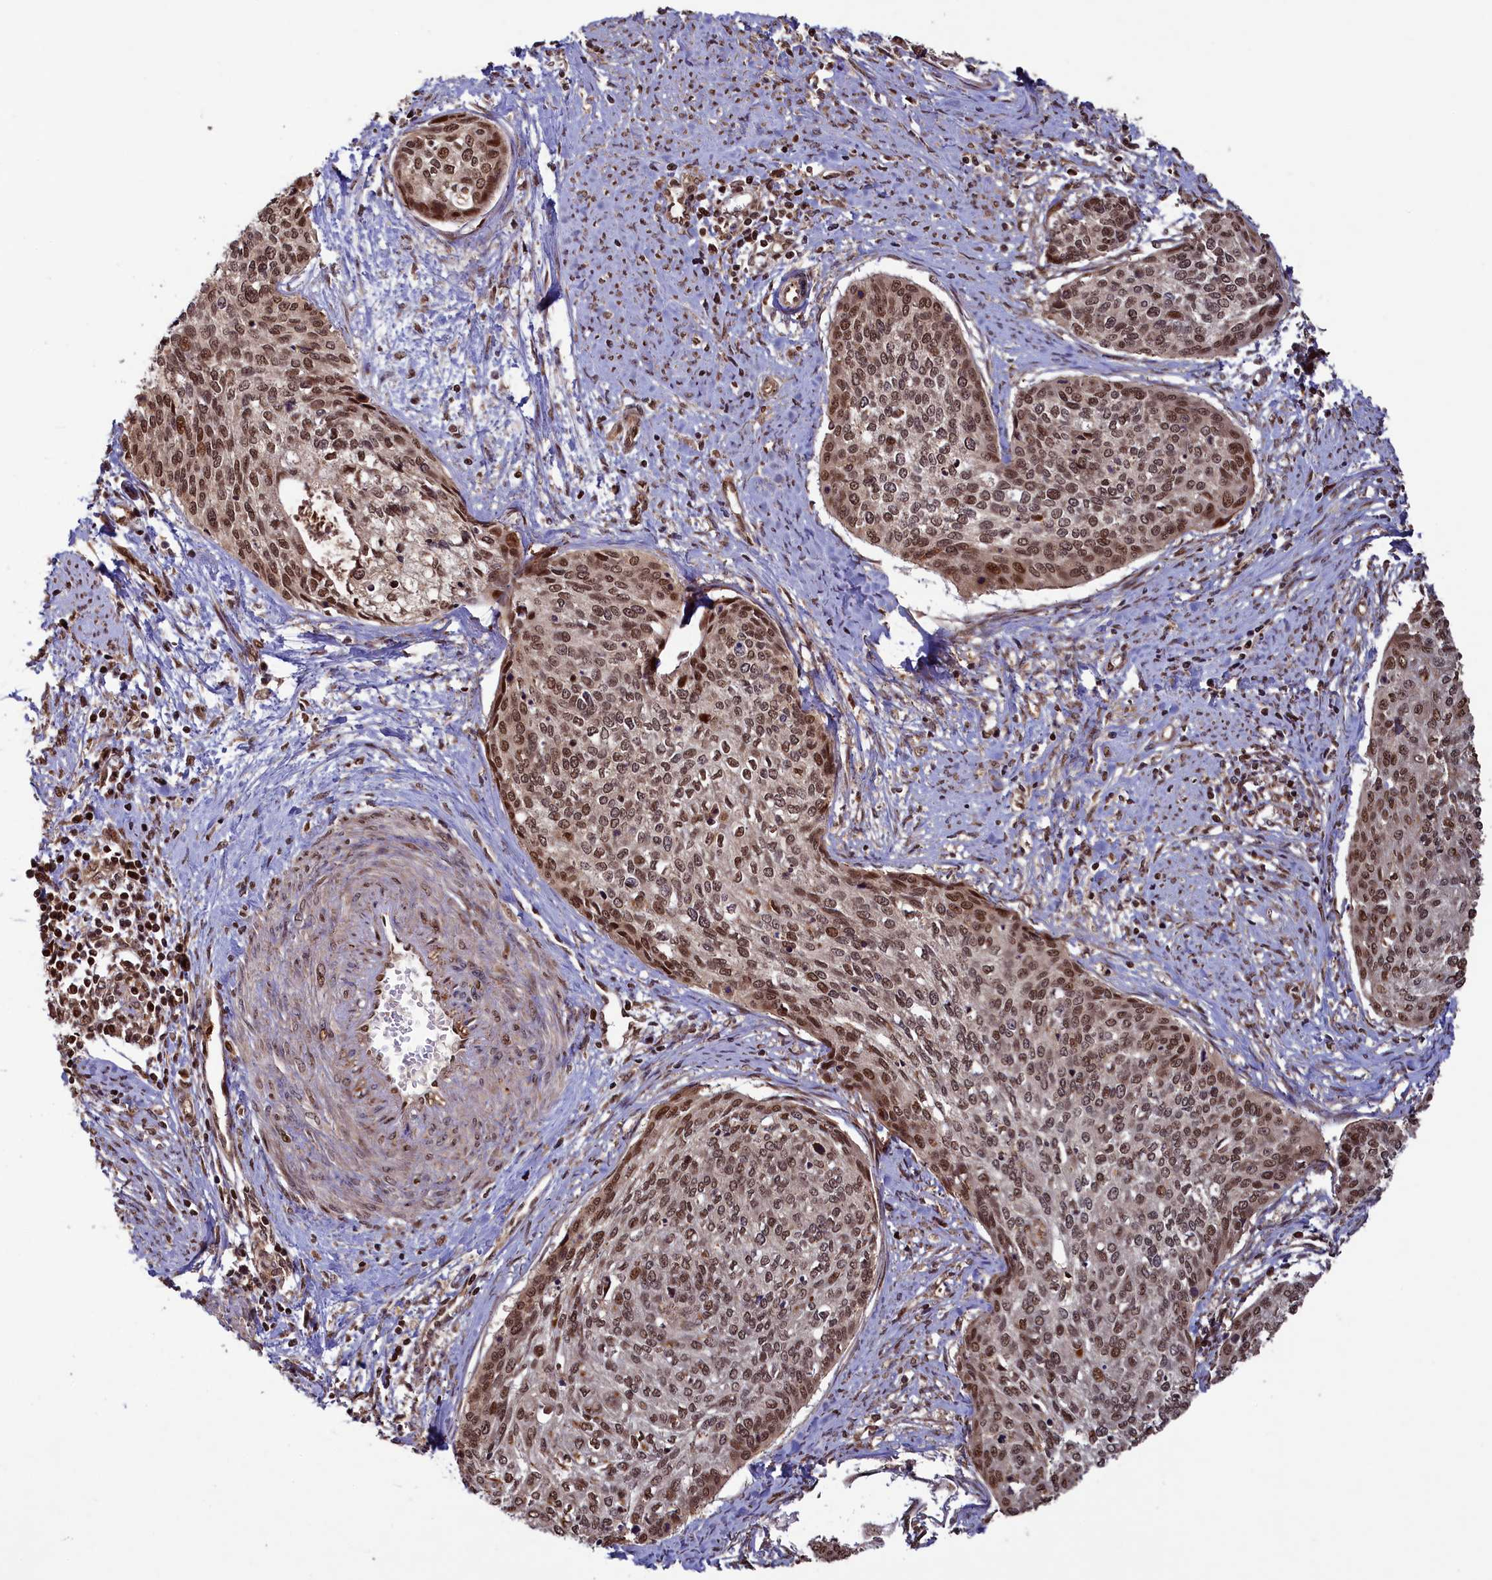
{"staining": {"intensity": "moderate", "quantity": ">75%", "location": "nuclear"}, "tissue": "cervical cancer", "cell_type": "Tumor cells", "image_type": "cancer", "snomed": [{"axis": "morphology", "description": "Squamous cell carcinoma, NOS"}, {"axis": "topography", "description": "Cervix"}], "caption": "High-power microscopy captured an immunohistochemistry (IHC) micrograph of cervical cancer (squamous cell carcinoma), revealing moderate nuclear positivity in about >75% of tumor cells.", "gene": "NAE1", "patient": {"sex": "female", "age": 37}}